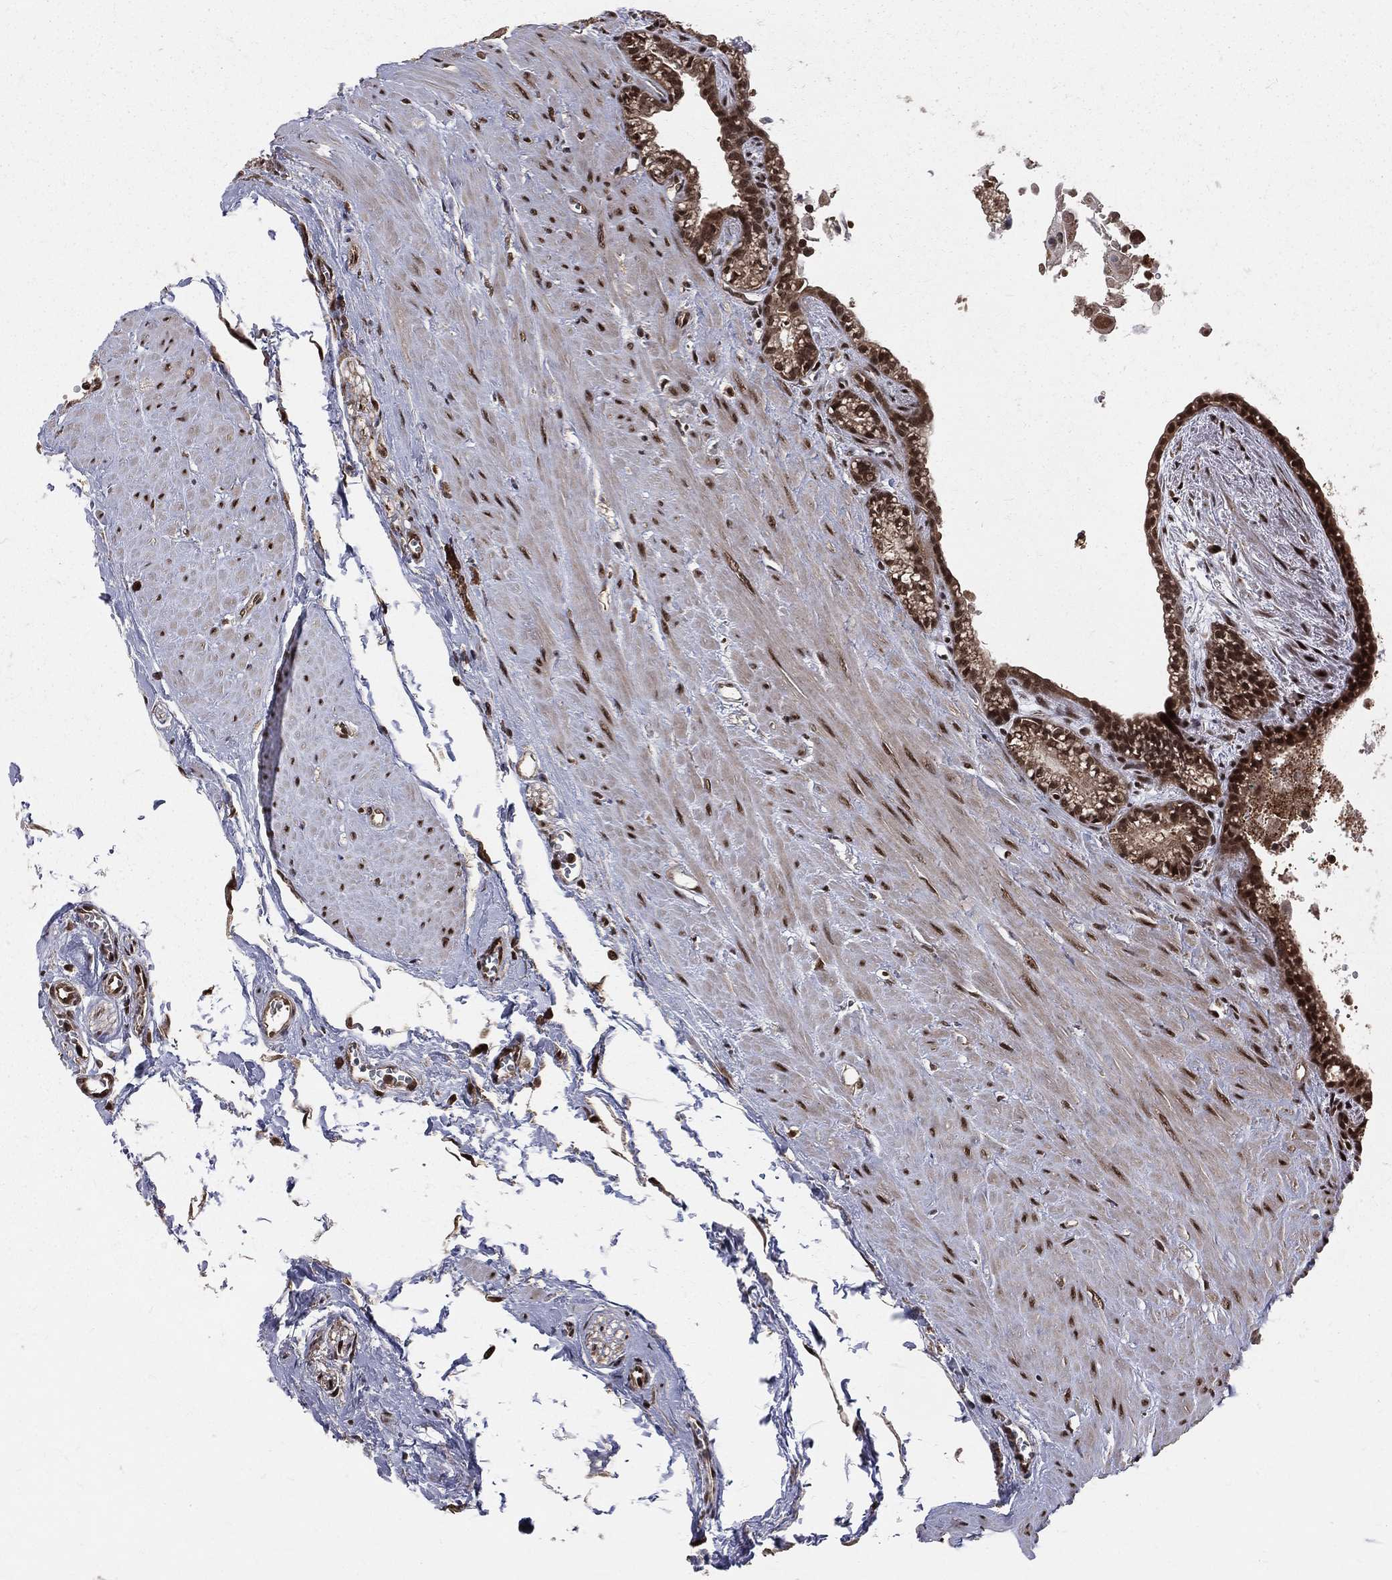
{"staining": {"intensity": "moderate", "quantity": ">75%", "location": "cytoplasmic/membranous,nuclear"}, "tissue": "seminal vesicle", "cell_type": "Glandular cells", "image_type": "normal", "snomed": [{"axis": "morphology", "description": "Normal tissue, NOS"}, {"axis": "morphology", "description": "Urothelial carcinoma, NOS"}, {"axis": "topography", "description": "Urinary bladder"}, {"axis": "topography", "description": "Seminal veicle"}], "caption": "Approximately >75% of glandular cells in benign human seminal vesicle reveal moderate cytoplasmic/membranous,nuclear protein positivity as visualized by brown immunohistochemical staining.", "gene": "COPS4", "patient": {"sex": "male", "age": 76}}